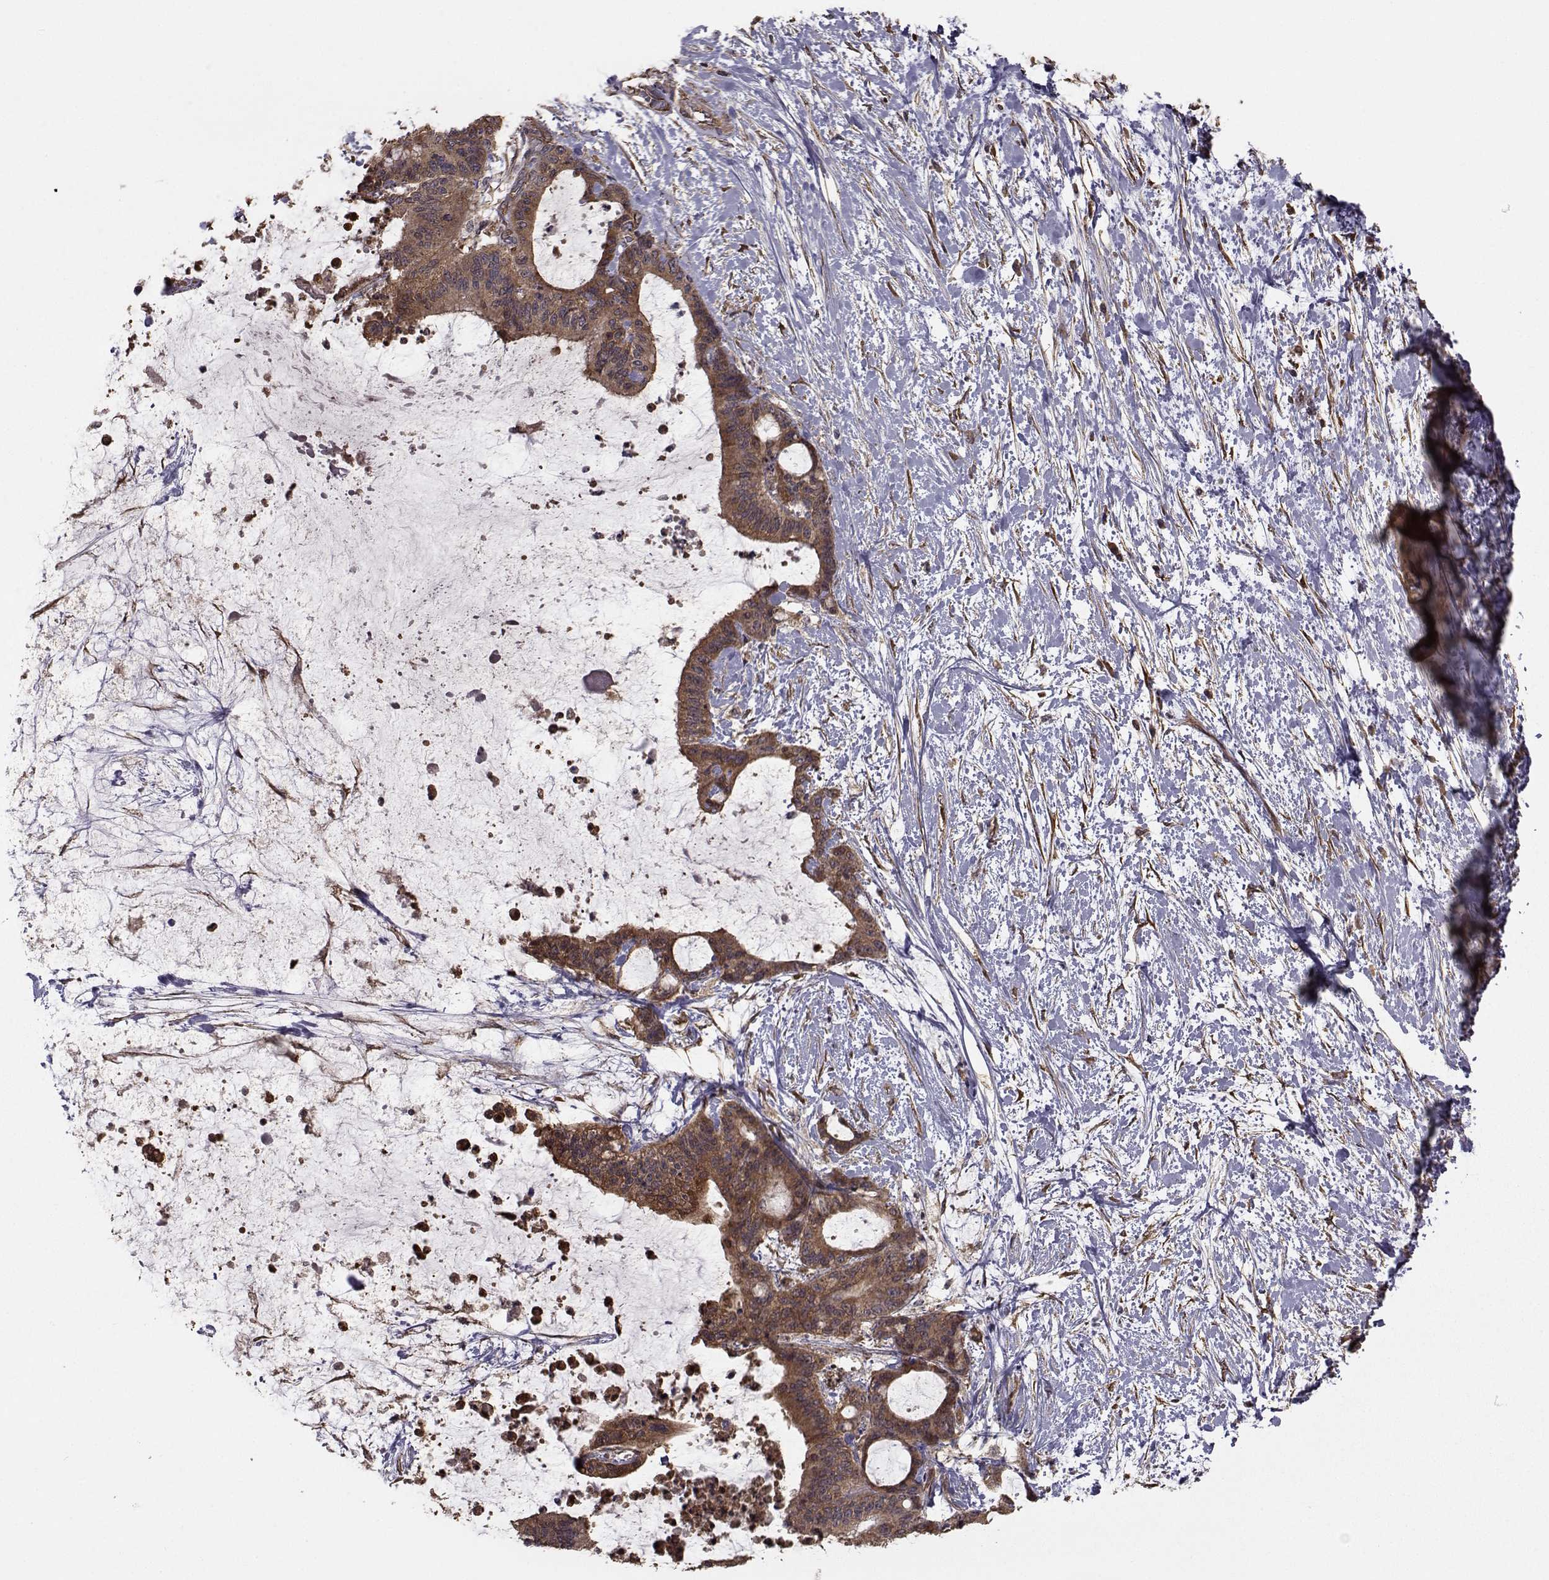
{"staining": {"intensity": "moderate", "quantity": ">75%", "location": "cytoplasmic/membranous"}, "tissue": "liver cancer", "cell_type": "Tumor cells", "image_type": "cancer", "snomed": [{"axis": "morphology", "description": "Cholangiocarcinoma"}, {"axis": "topography", "description": "Liver"}], "caption": "Protein expression analysis of liver cancer displays moderate cytoplasmic/membranous positivity in approximately >75% of tumor cells.", "gene": "TRIP10", "patient": {"sex": "female", "age": 73}}